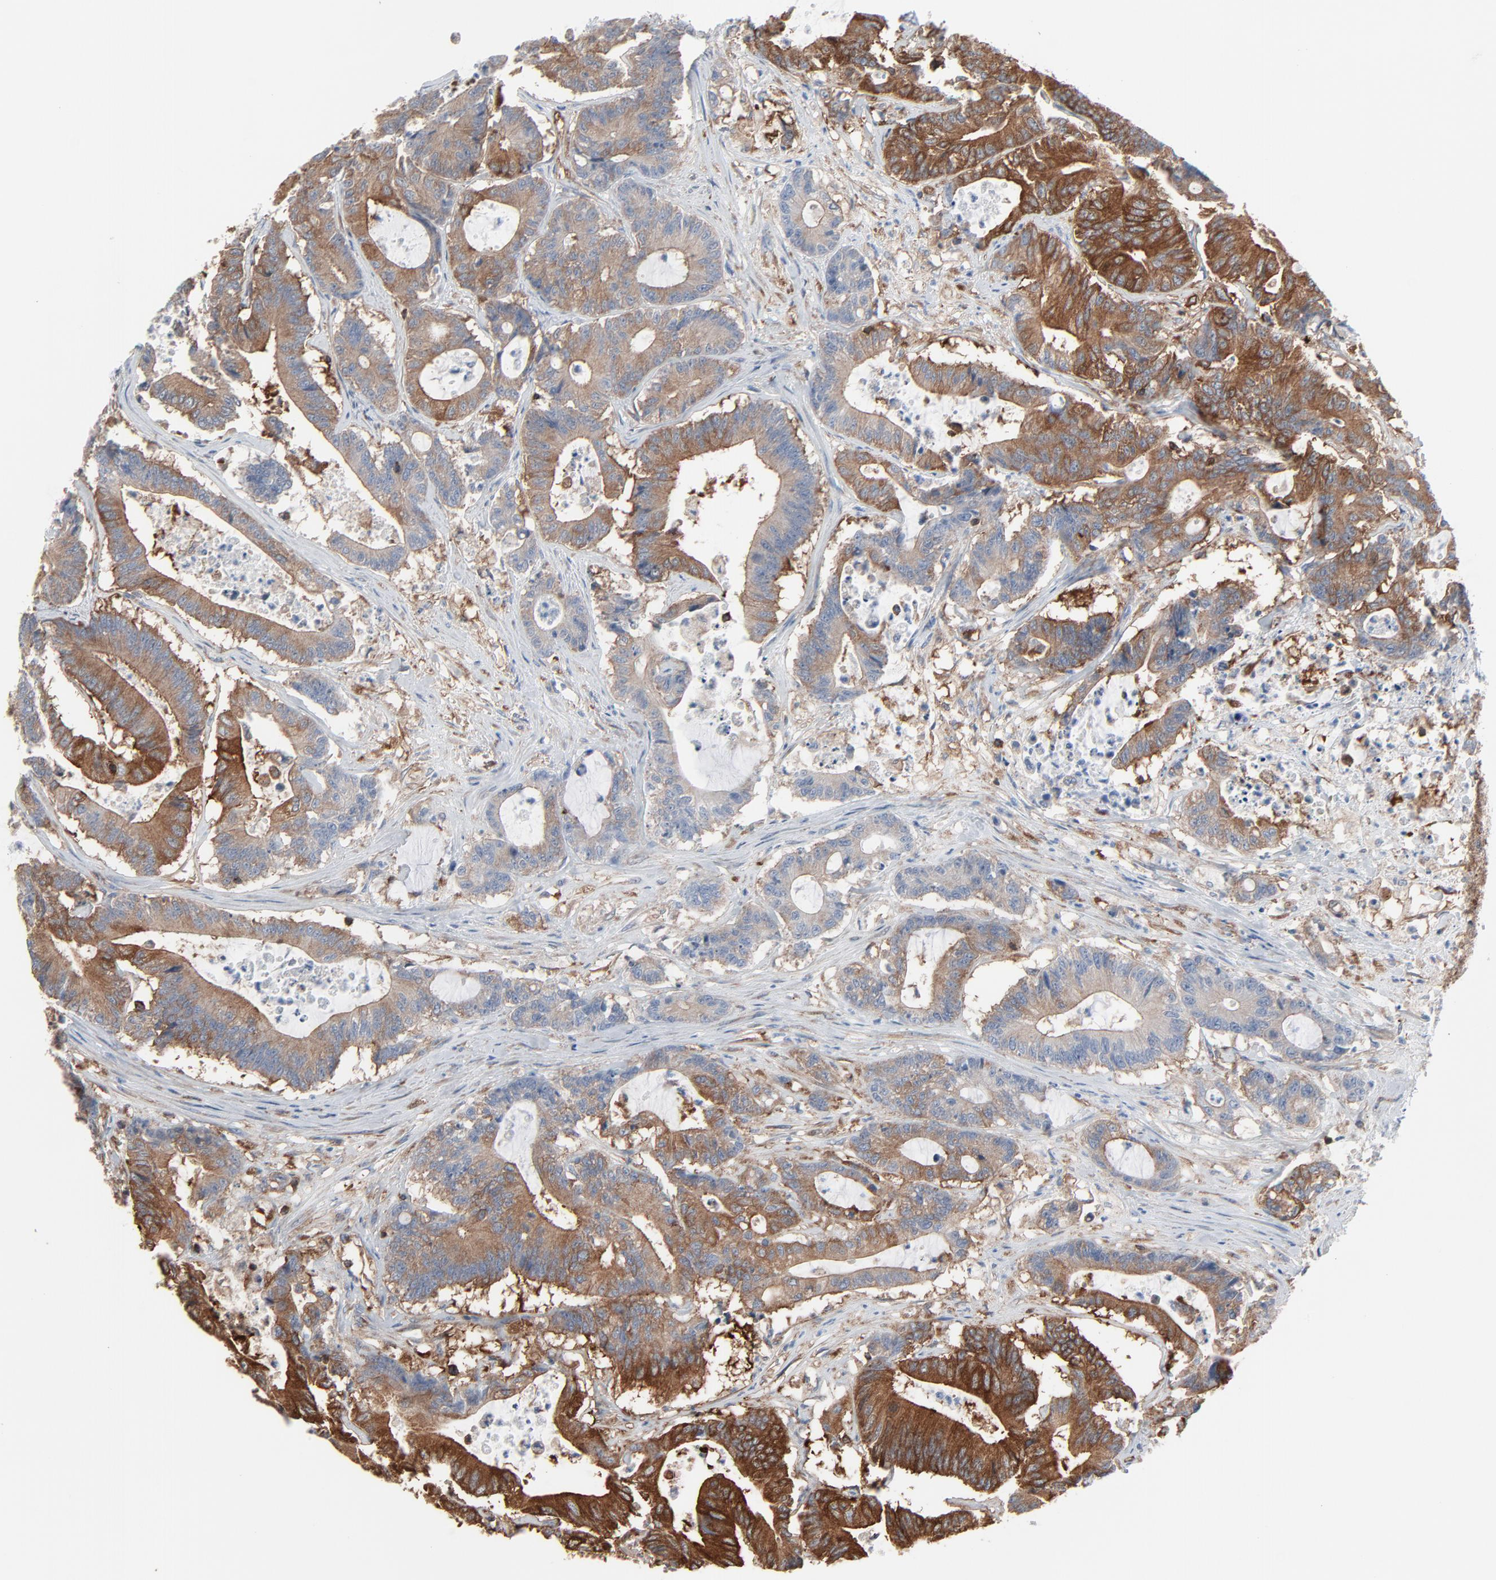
{"staining": {"intensity": "strong", "quantity": "25%-75%", "location": "cytoplasmic/membranous"}, "tissue": "colorectal cancer", "cell_type": "Tumor cells", "image_type": "cancer", "snomed": [{"axis": "morphology", "description": "Adenocarcinoma, NOS"}, {"axis": "topography", "description": "Colon"}], "caption": "IHC (DAB (3,3'-diaminobenzidine)) staining of colorectal cancer (adenocarcinoma) reveals strong cytoplasmic/membranous protein staining in approximately 25%-75% of tumor cells. (Stains: DAB (3,3'-diaminobenzidine) in brown, nuclei in blue, Microscopy: brightfield microscopy at high magnification).", "gene": "OPTN", "patient": {"sex": "female", "age": 84}}